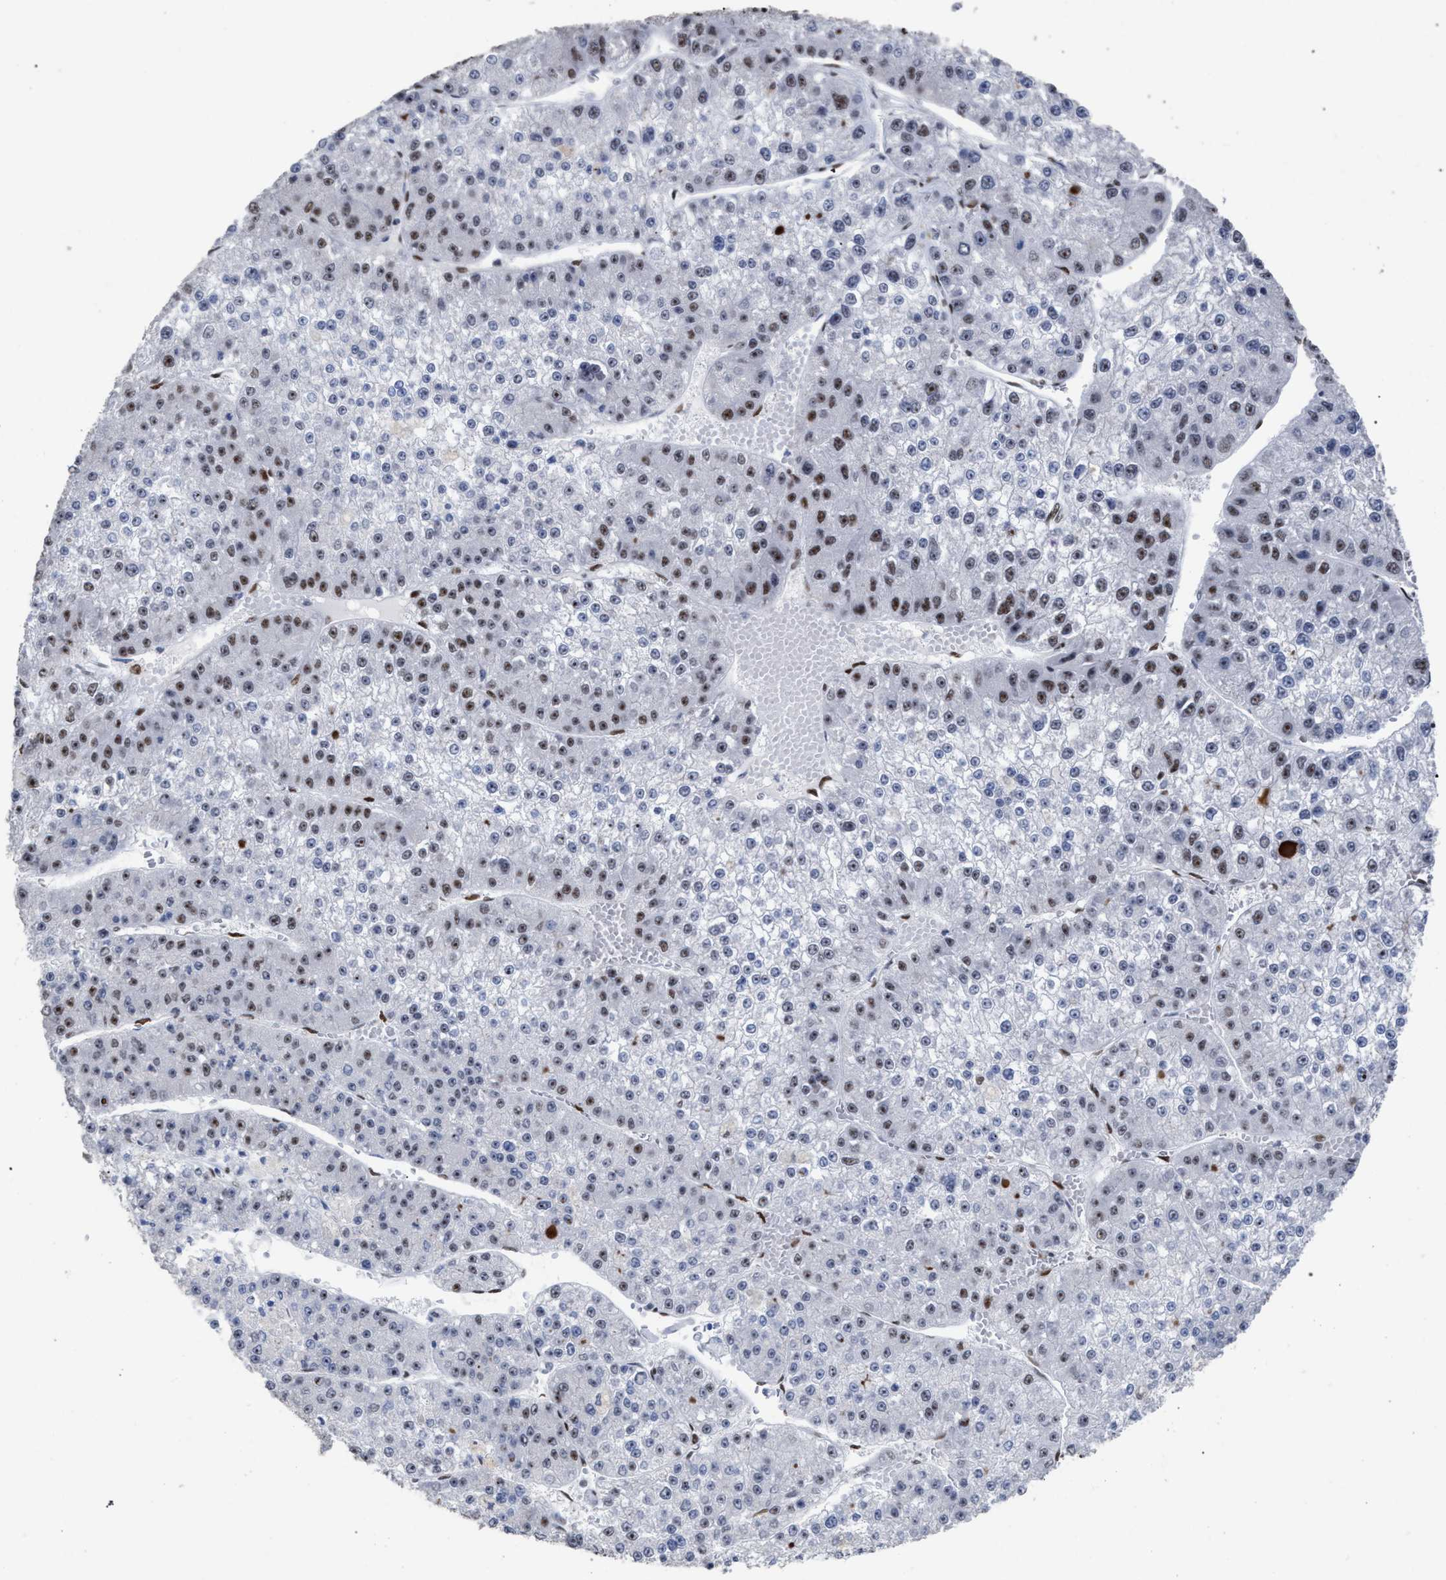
{"staining": {"intensity": "moderate", "quantity": "<25%", "location": "nuclear"}, "tissue": "liver cancer", "cell_type": "Tumor cells", "image_type": "cancer", "snomed": [{"axis": "morphology", "description": "Carcinoma, Hepatocellular, NOS"}, {"axis": "topography", "description": "Liver"}], "caption": "Immunohistochemical staining of human liver cancer (hepatocellular carcinoma) demonstrates low levels of moderate nuclear protein expression in about <25% of tumor cells.", "gene": "TP53BP1", "patient": {"sex": "female", "age": 73}}